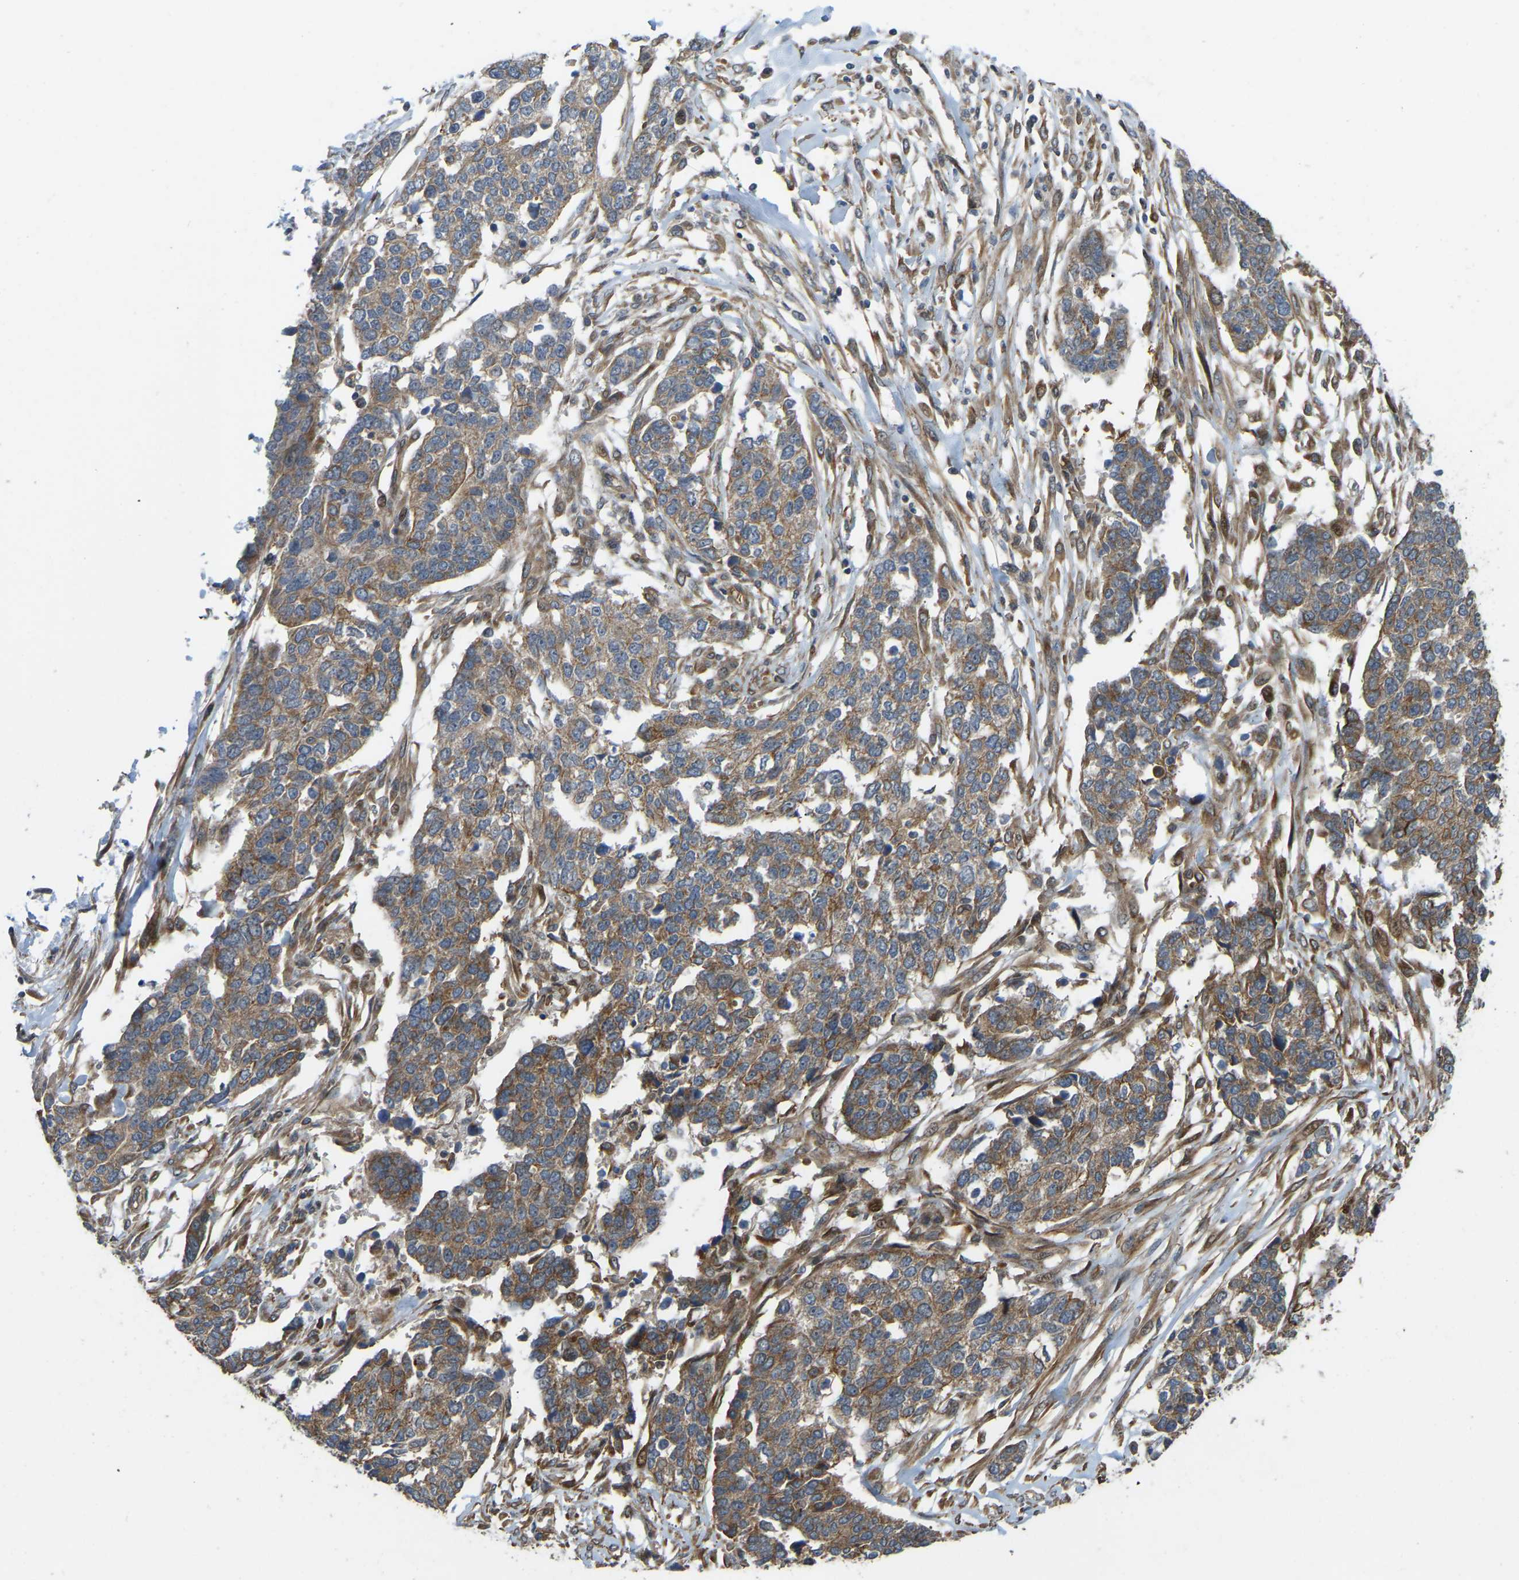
{"staining": {"intensity": "moderate", "quantity": ">75%", "location": "cytoplasmic/membranous"}, "tissue": "ovarian cancer", "cell_type": "Tumor cells", "image_type": "cancer", "snomed": [{"axis": "morphology", "description": "Cystadenocarcinoma, serous, NOS"}, {"axis": "topography", "description": "Ovary"}], "caption": "This is an image of immunohistochemistry (IHC) staining of ovarian cancer, which shows moderate positivity in the cytoplasmic/membranous of tumor cells.", "gene": "C21orf91", "patient": {"sex": "female", "age": 44}}